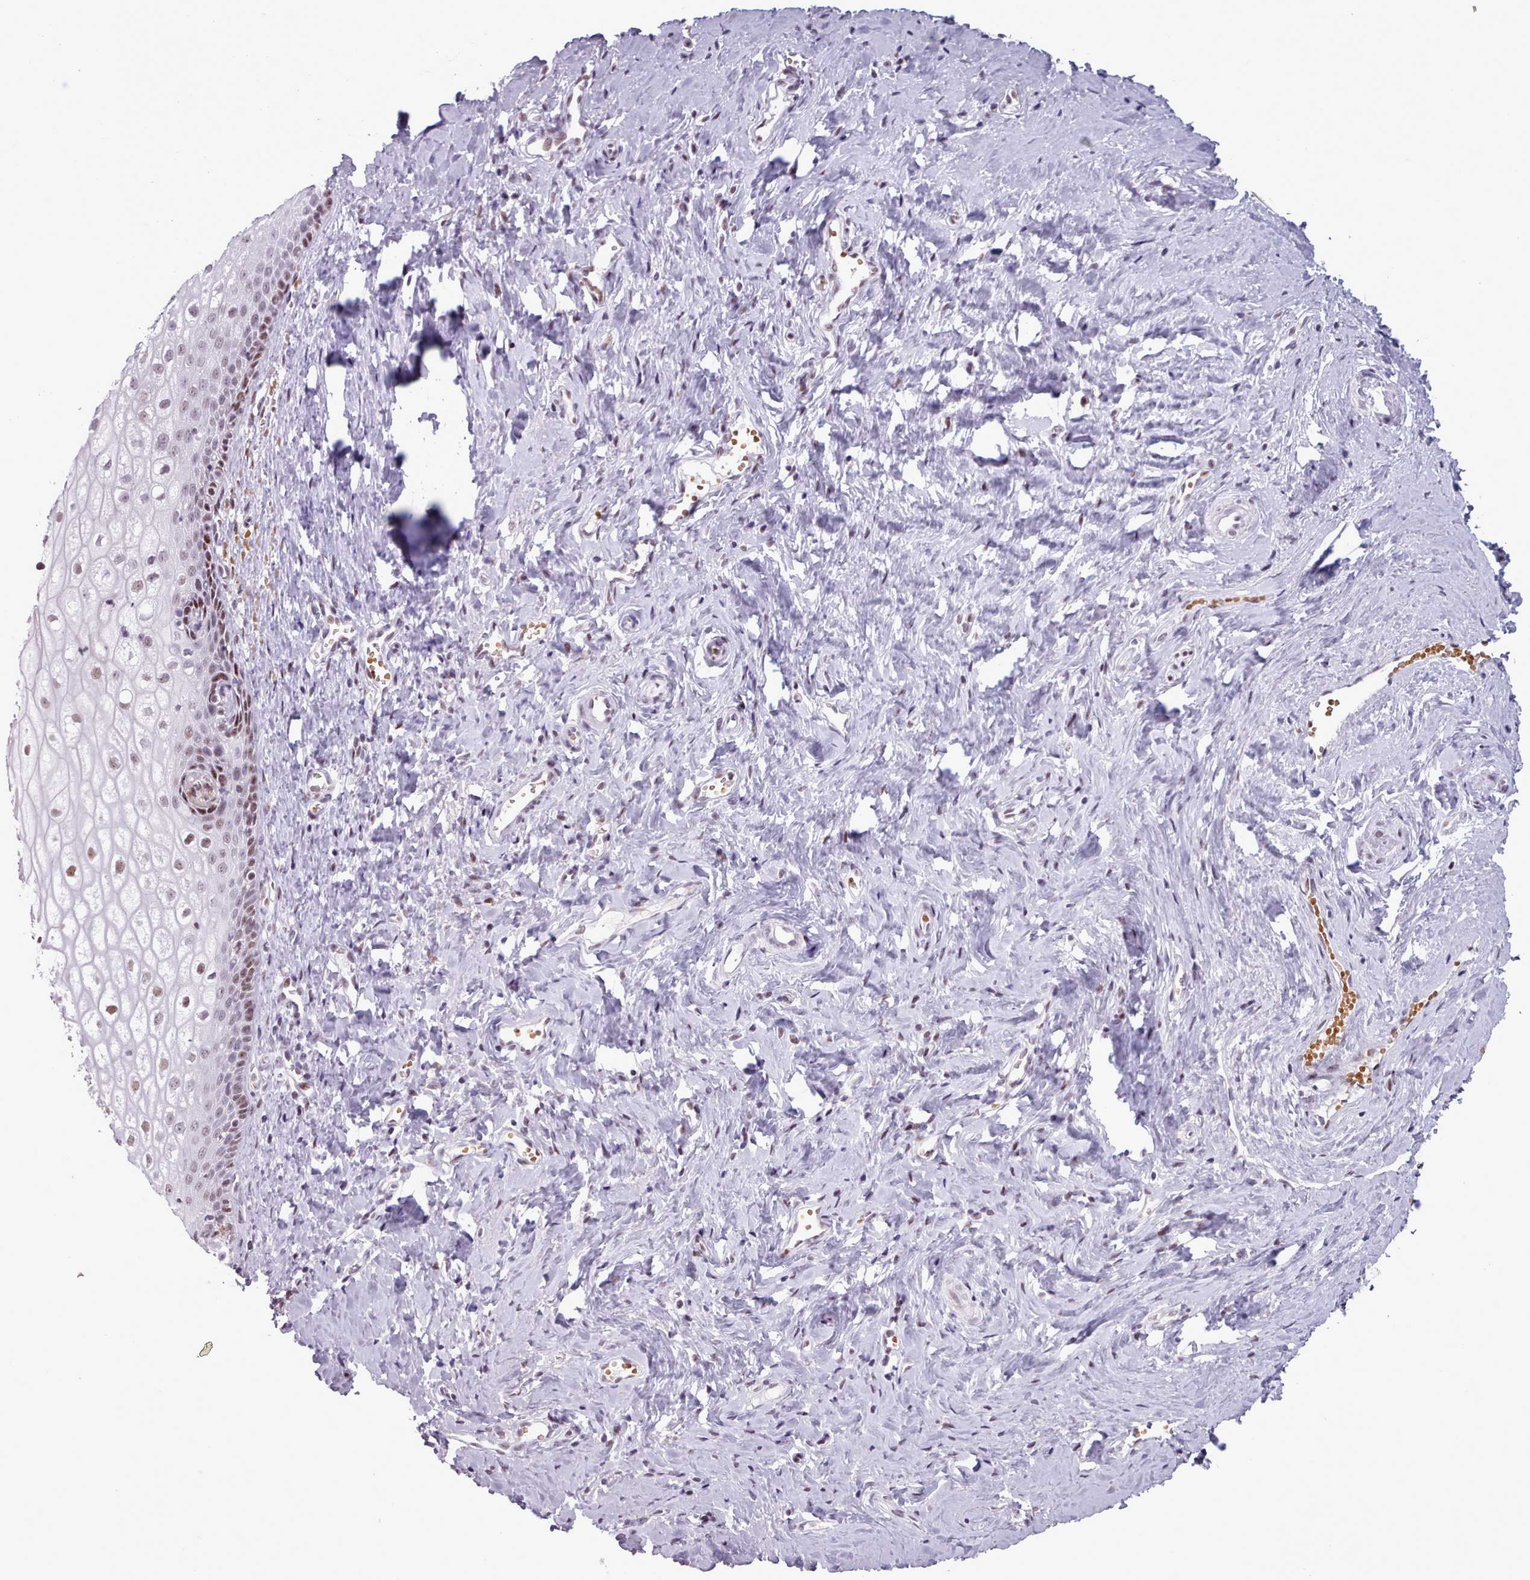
{"staining": {"intensity": "moderate", "quantity": ">75%", "location": "nuclear"}, "tissue": "vagina", "cell_type": "Squamous epithelial cells", "image_type": "normal", "snomed": [{"axis": "morphology", "description": "Normal tissue, NOS"}, {"axis": "topography", "description": "Vagina"}], "caption": "Immunohistochemistry histopathology image of unremarkable vagina: human vagina stained using immunohistochemistry (IHC) shows medium levels of moderate protein expression localized specifically in the nuclear of squamous epithelial cells, appearing as a nuclear brown color.", "gene": "SRSF4", "patient": {"sex": "female", "age": 59}}